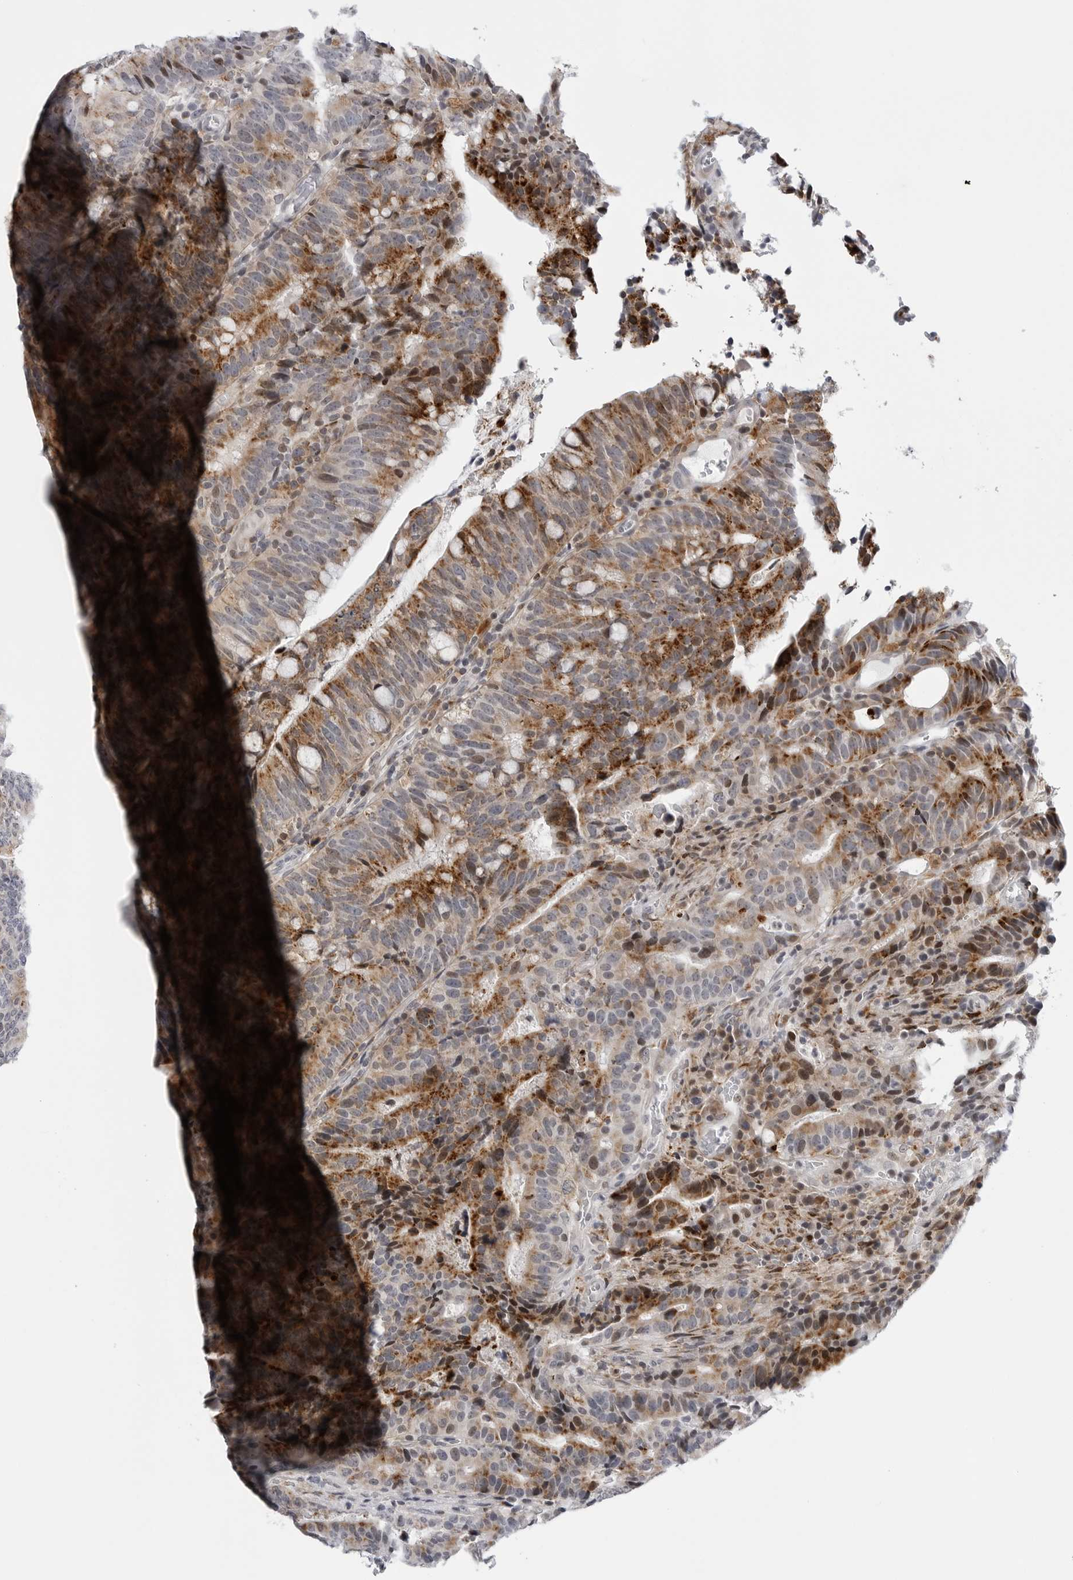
{"staining": {"intensity": "strong", "quantity": ">75%", "location": "cytoplasmic/membranous"}, "tissue": "colorectal cancer", "cell_type": "Tumor cells", "image_type": "cancer", "snomed": [{"axis": "morphology", "description": "Adenocarcinoma, NOS"}, {"axis": "topography", "description": "Colon"}], "caption": "Immunohistochemical staining of human colorectal cancer demonstrates high levels of strong cytoplasmic/membranous positivity in about >75% of tumor cells.", "gene": "CDK20", "patient": {"sex": "female", "age": 66}}